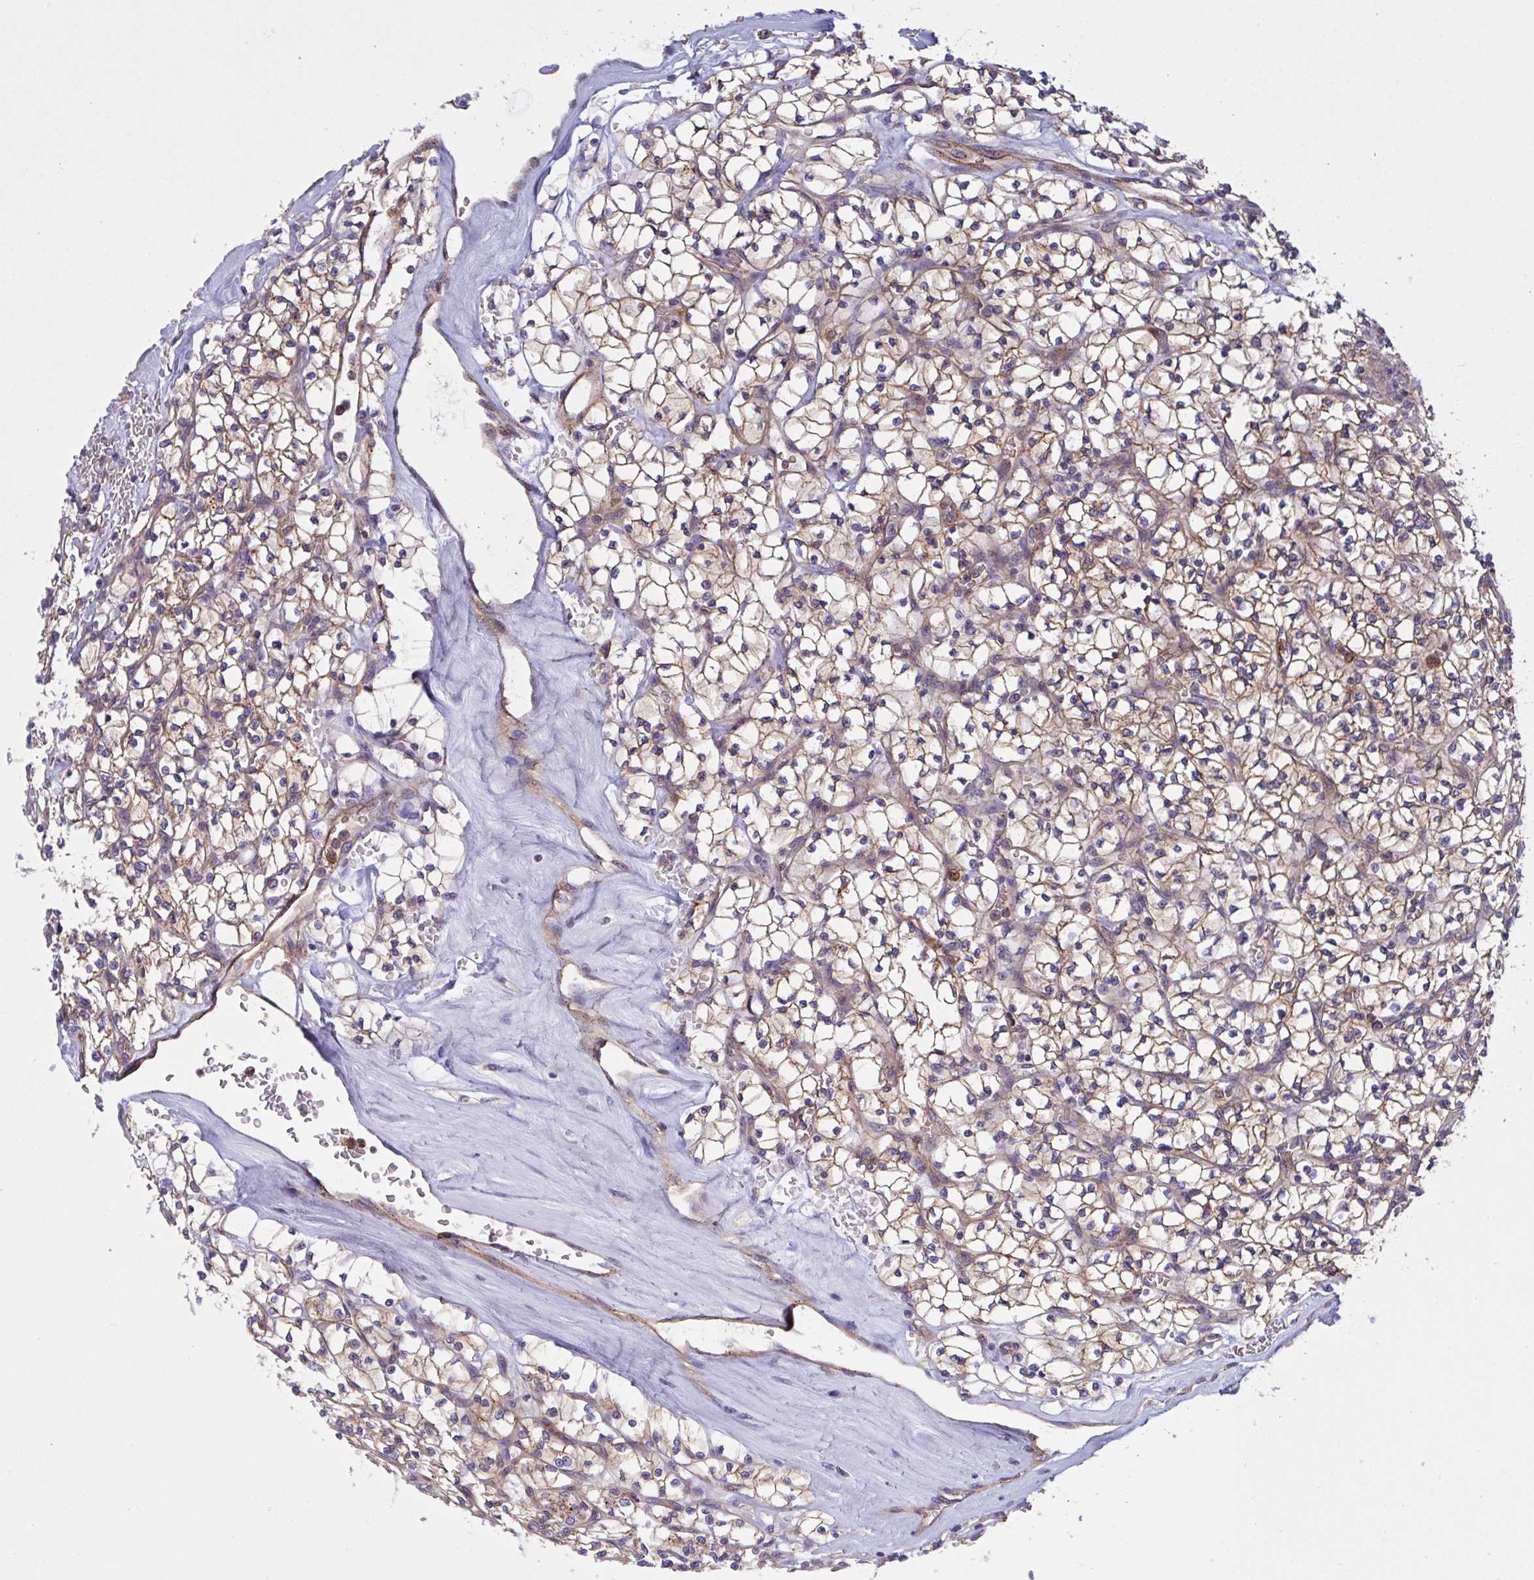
{"staining": {"intensity": "moderate", "quantity": "25%-75%", "location": "cytoplasmic/membranous"}, "tissue": "renal cancer", "cell_type": "Tumor cells", "image_type": "cancer", "snomed": [{"axis": "morphology", "description": "Adenocarcinoma, NOS"}, {"axis": "topography", "description": "Kidney"}], "caption": "A histopathology image of human renal adenocarcinoma stained for a protein reveals moderate cytoplasmic/membranous brown staining in tumor cells.", "gene": "C4orf36", "patient": {"sex": "female", "age": 64}}